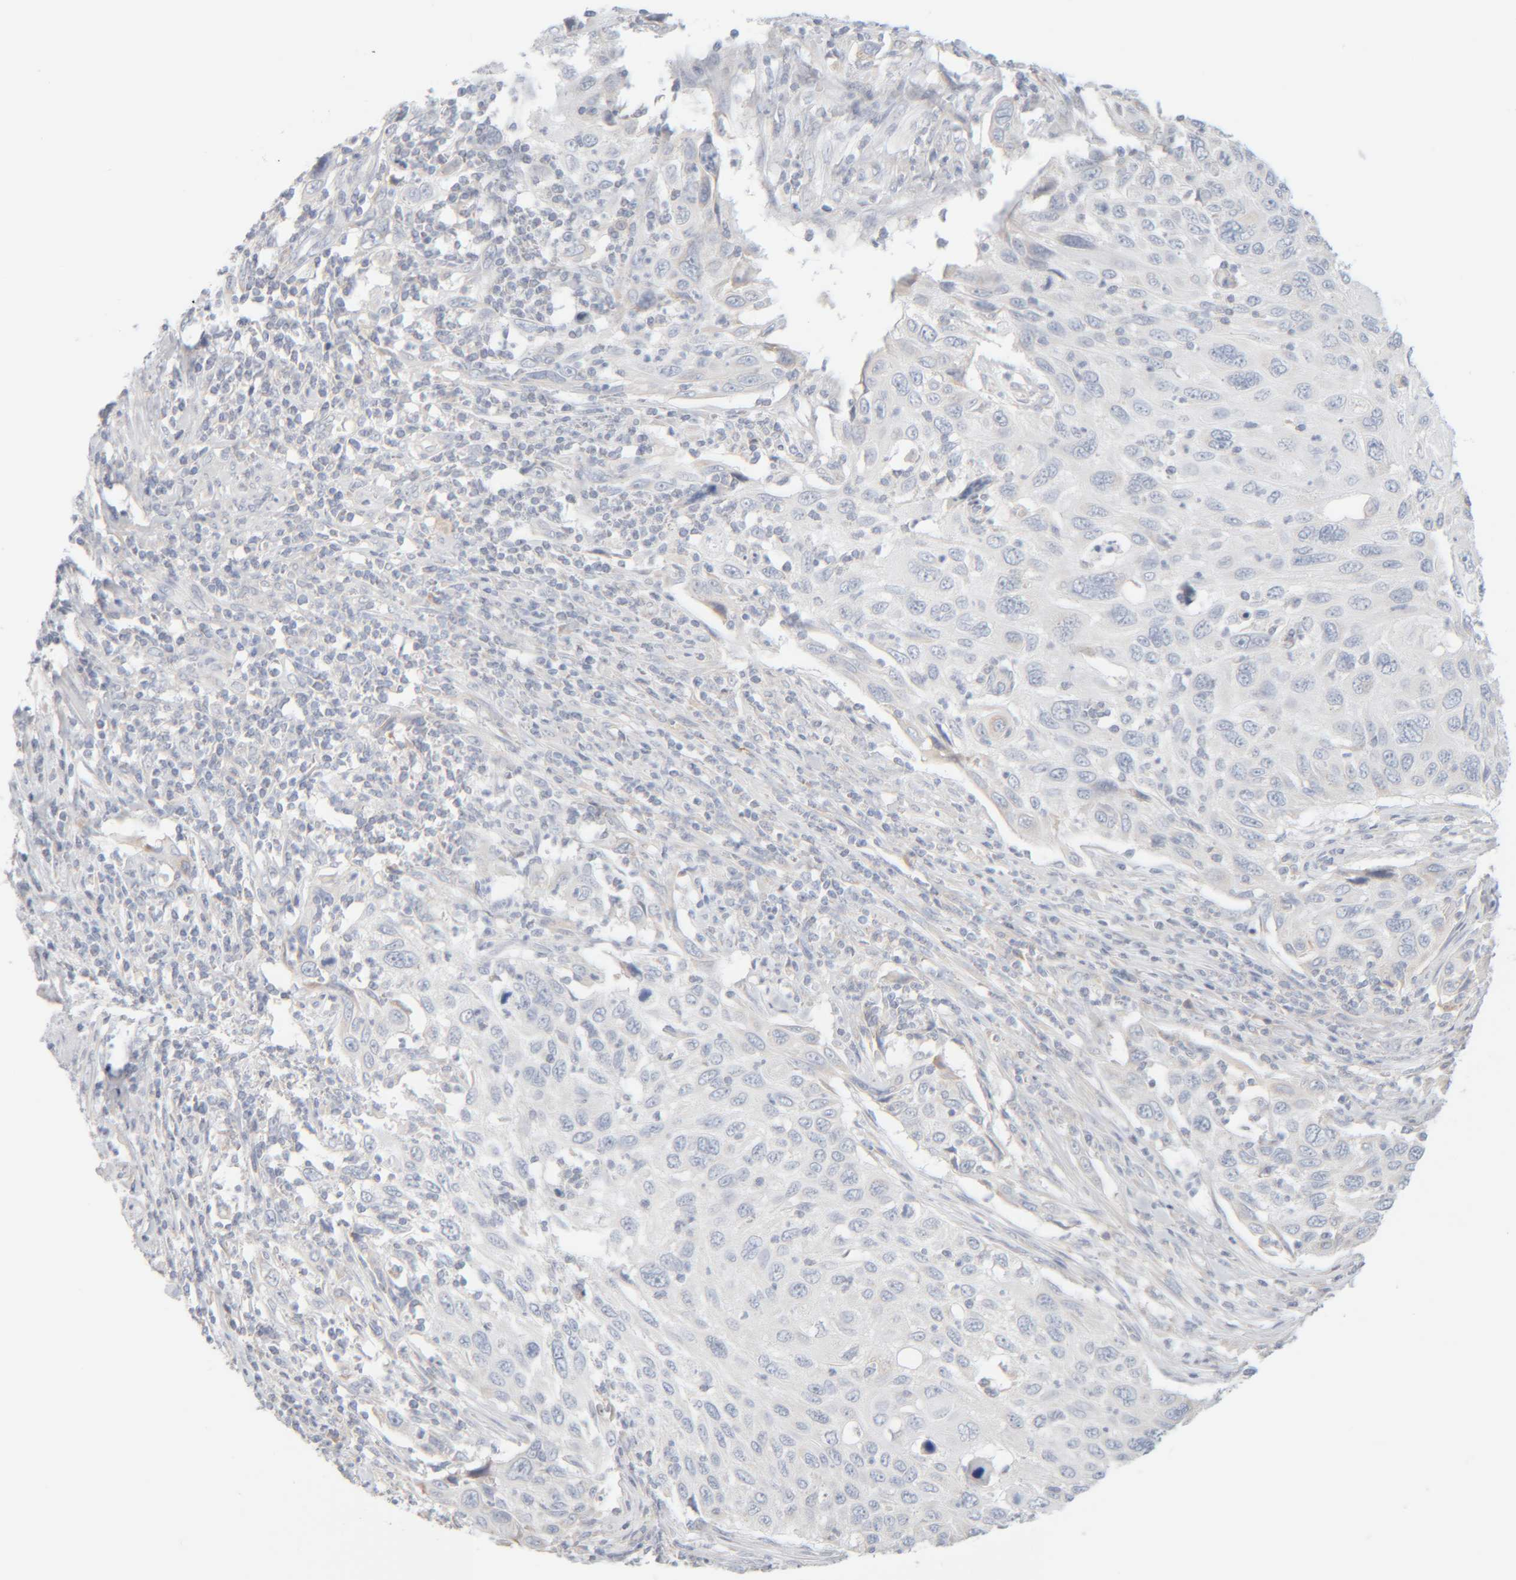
{"staining": {"intensity": "negative", "quantity": "none", "location": "none"}, "tissue": "cervical cancer", "cell_type": "Tumor cells", "image_type": "cancer", "snomed": [{"axis": "morphology", "description": "Squamous cell carcinoma, NOS"}, {"axis": "topography", "description": "Cervix"}], "caption": "Human squamous cell carcinoma (cervical) stained for a protein using immunohistochemistry exhibits no expression in tumor cells.", "gene": "RIDA", "patient": {"sex": "female", "age": 70}}